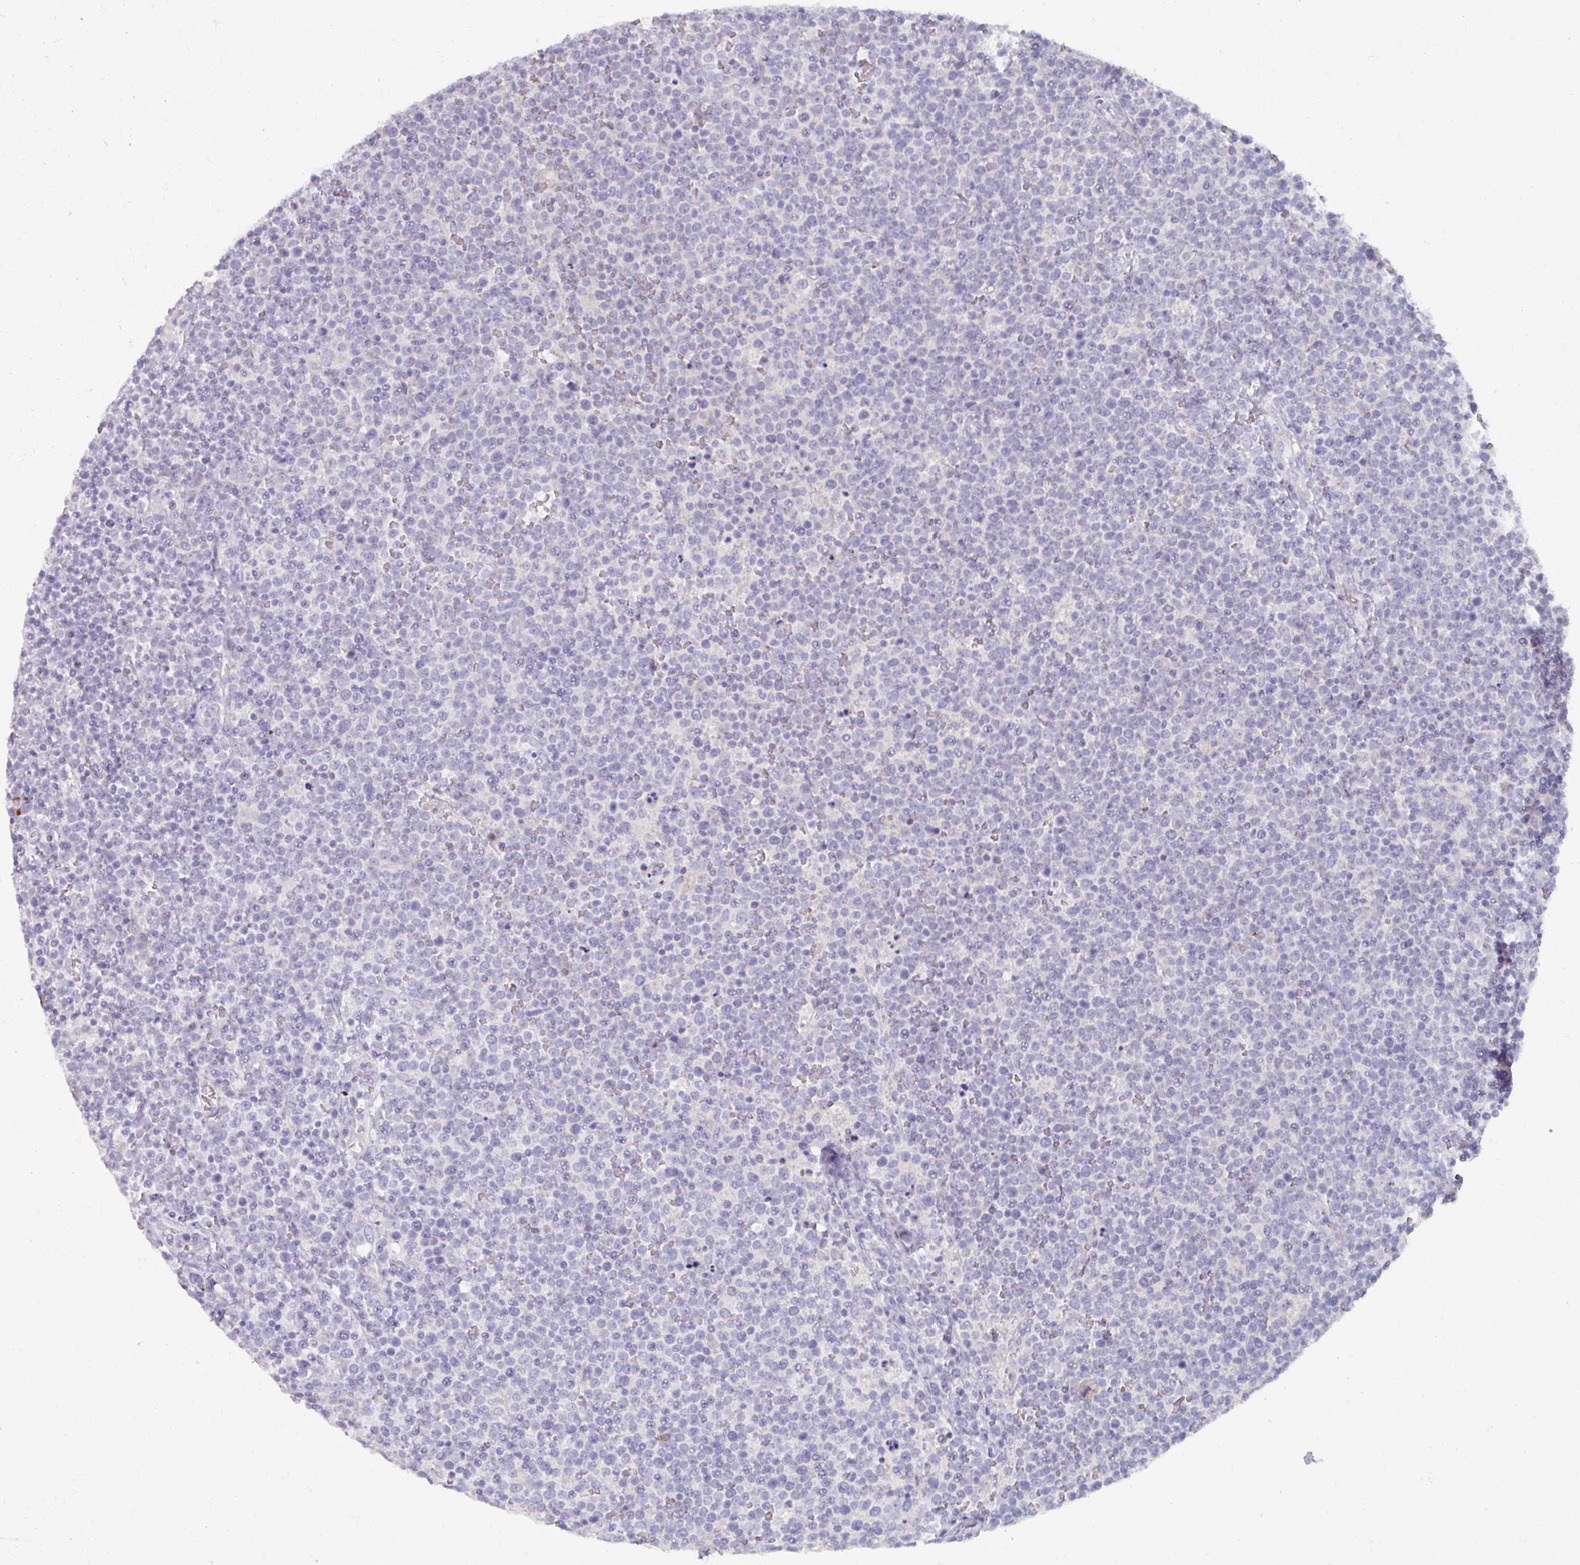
{"staining": {"intensity": "negative", "quantity": "none", "location": "none"}, "tissue": "lymphoma", "cell_type": "Tumor cells", "image_type": "cancer", "snomed": [{"axis": "morphology", "description": "Malignant lymphoma, non-Hodgkin's type, High grade"}, {"axis": "topography", "description": "Lymph node"}], "caption": "This micrograph is of malignant lymphoma, non-Hodgkin's type (high-grade) stained with IHC to label a protein in brown with the nuclei are counter-stained blue. There is no staining in tumor cells.", "gene": "NT5C1A", "patient": {"sex": "male", "age": 61}}